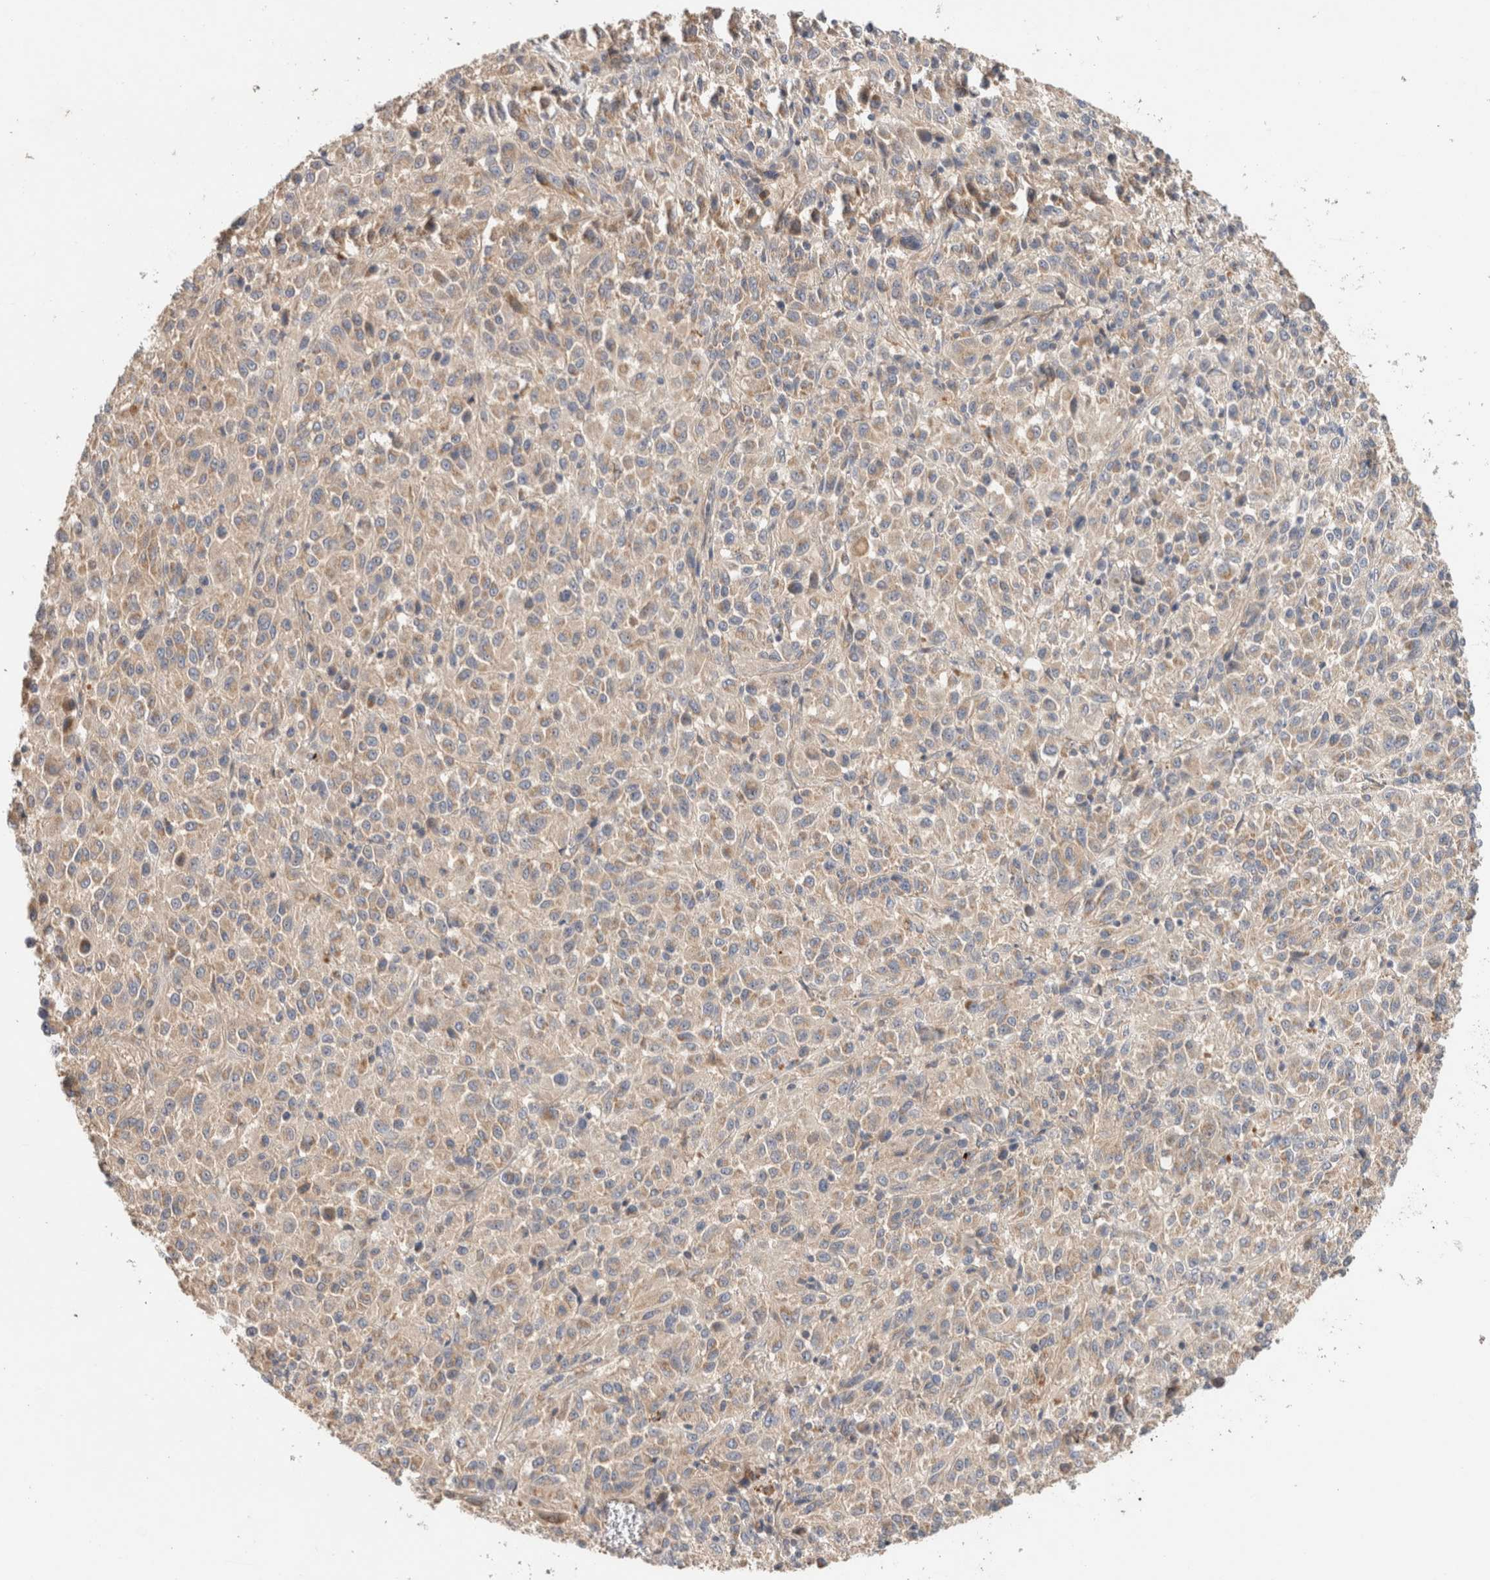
{"staining": {"intensity": "weak", "quantity": "25%-75%", "location": "cytoplasmic/membranous"}, "tissue": "melanoma", "cell_type": "Tumor cells", "image_type": "cancer", "snomed": [{"axis": "morphology", "description": "Malignant melanoma, Metastatic site"}, {"axis": "topography", "description": "Lung"}], "caption": "Protein analysis of melanoma tissue demonstrates weak cytoplasmic/membranous expression in about 25%-75% of tumor cells.", "gene": "B3GNTL1", "patient": {"sex": "male", "age": 64}}